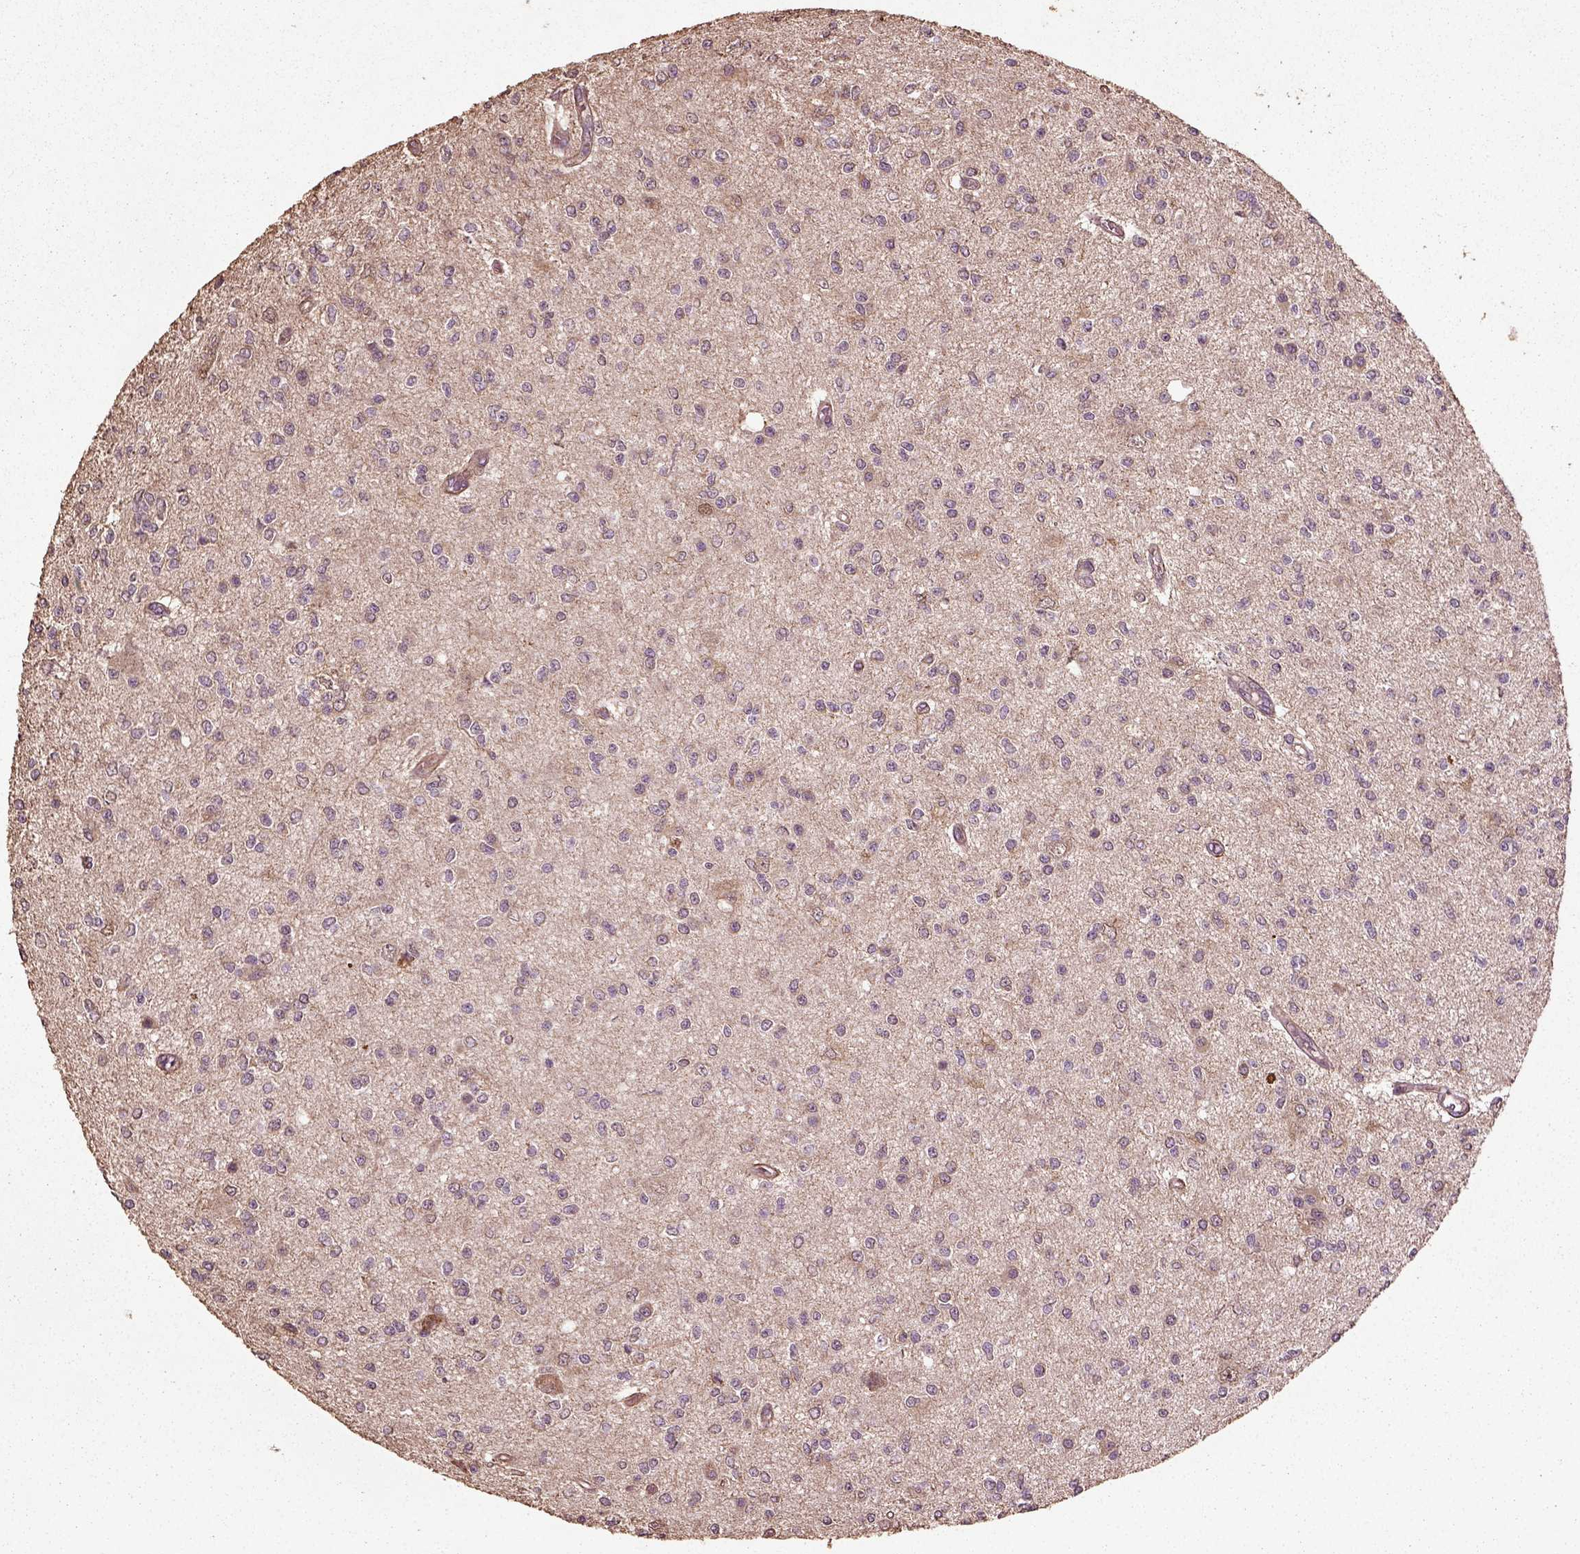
{"staining": {"intensity": "negative", "quantity": "none", "location": "none"}, "tissue": "glioma", "cell_type": "Tumor cells", "image_type": "cancer", "snomed": [{"axis": "morphology", "description": "Glioma, malignant, Low grade"}, {"axis": "topography", "description": "Brain"}], "caption": "High magnification brightfield microscopy of glioma stained with DAB (3,3'-diaminobenzidine) (brown) and counterstained with hematoxylin (blue): tumor cells show no significant positivity.", "gene": "ERV3-1", "patient": {"sex": "male", "age": 67}}